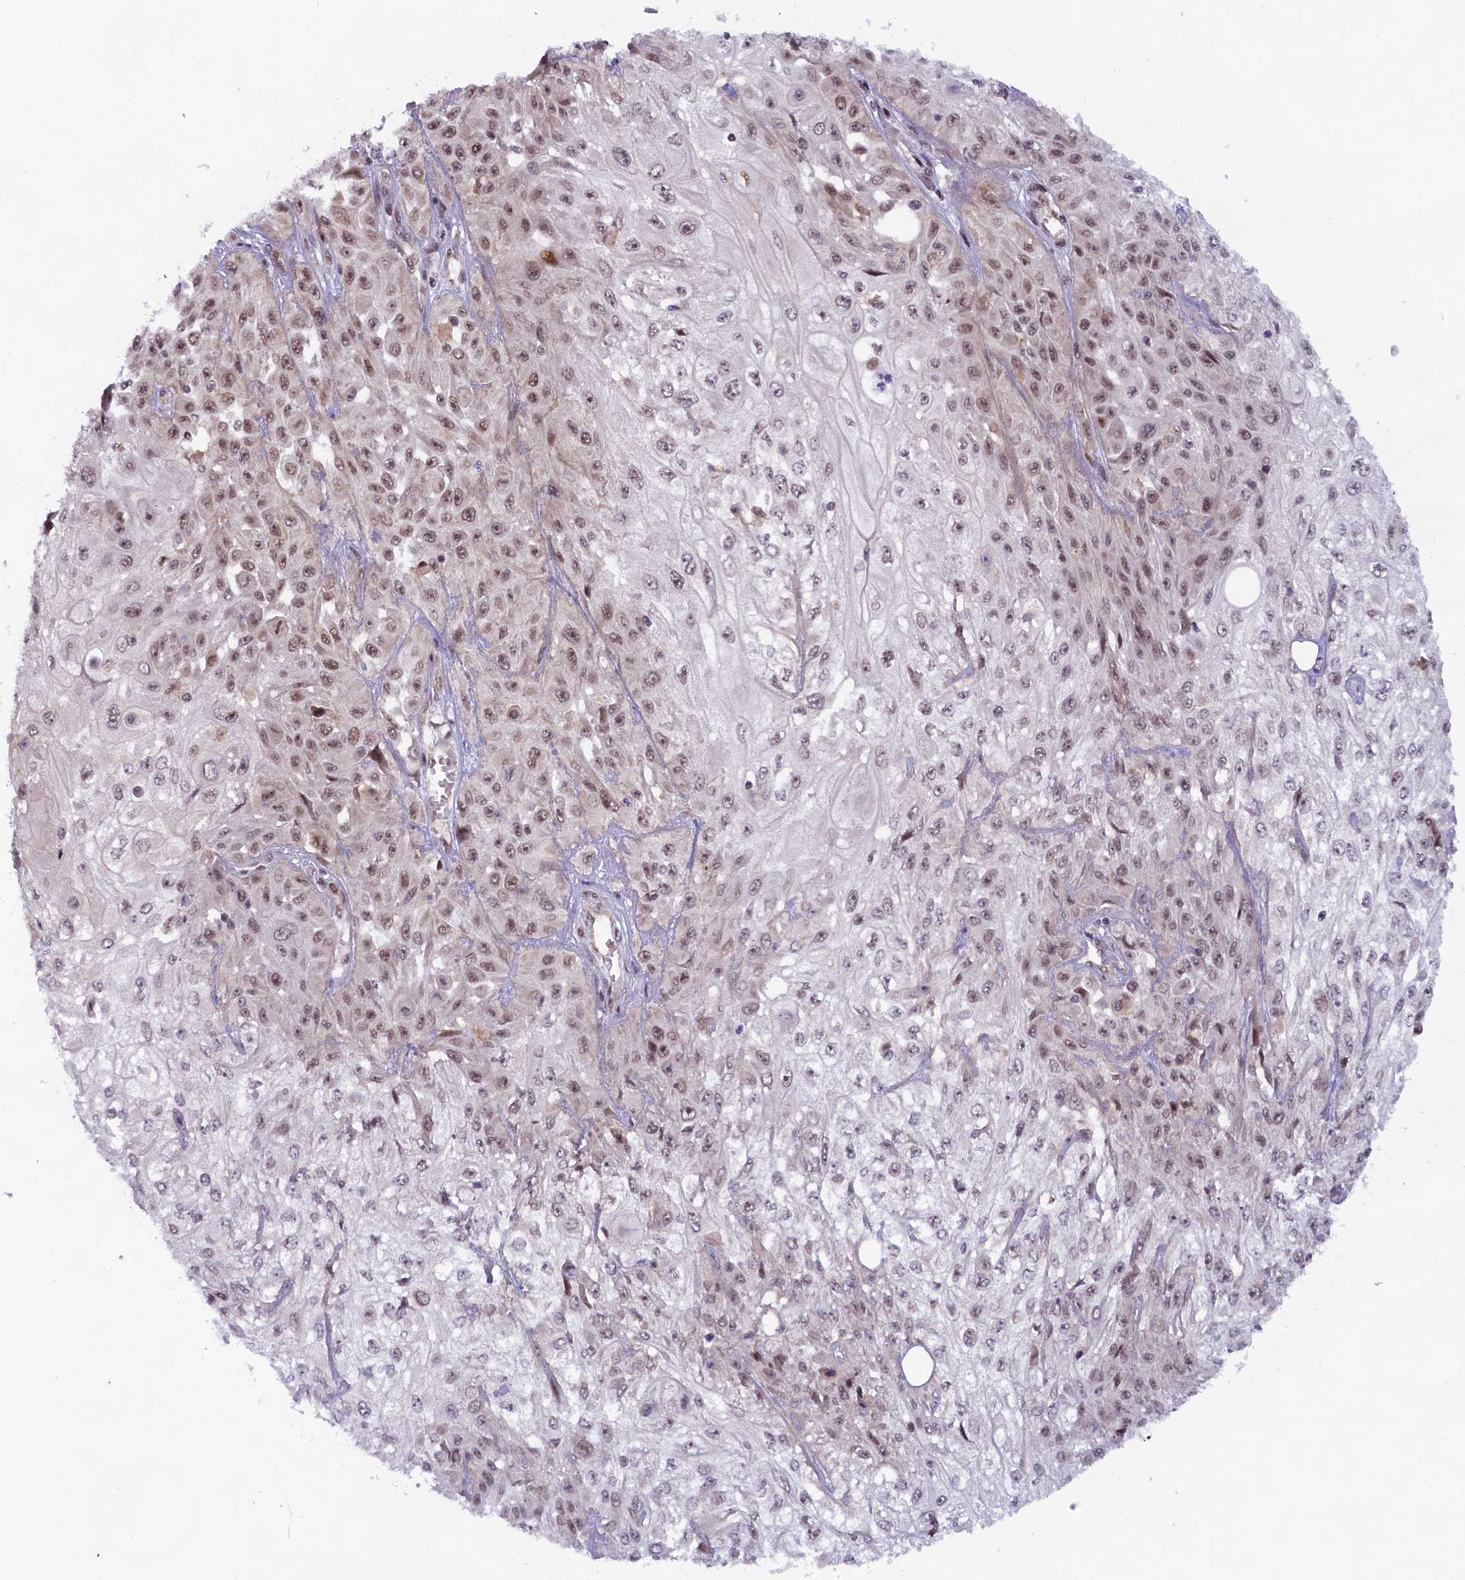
{"staining": {"intensity": "weak", "quantity": ">75%", "location": "nuclear"}, "tissue": "skin cancer", "cell_type": "Tumor cells", "image_type": "cancer", "snomed": [{"axis": "morphology", "description": "Squamous cell carcinoma, NOS"}, {"axis": "morphology", "description": "Squamous cell carcinoma, metastatic, NOS"}, {"axis": "topography", "description": "Skin"}, {"axis": "topography", "description": "Lymph node"}], "caption": "Immunohistochemistry of human skin cancer exhibits low levels of weak nuclear staining in approximately >75% of tumor cells. (DAB (3,3'-diaminobenzidine) IHC with brightfield microscopy, high magnification).", "gene": "FCHO1", "patient": {"sex": "male", "age": 75}}